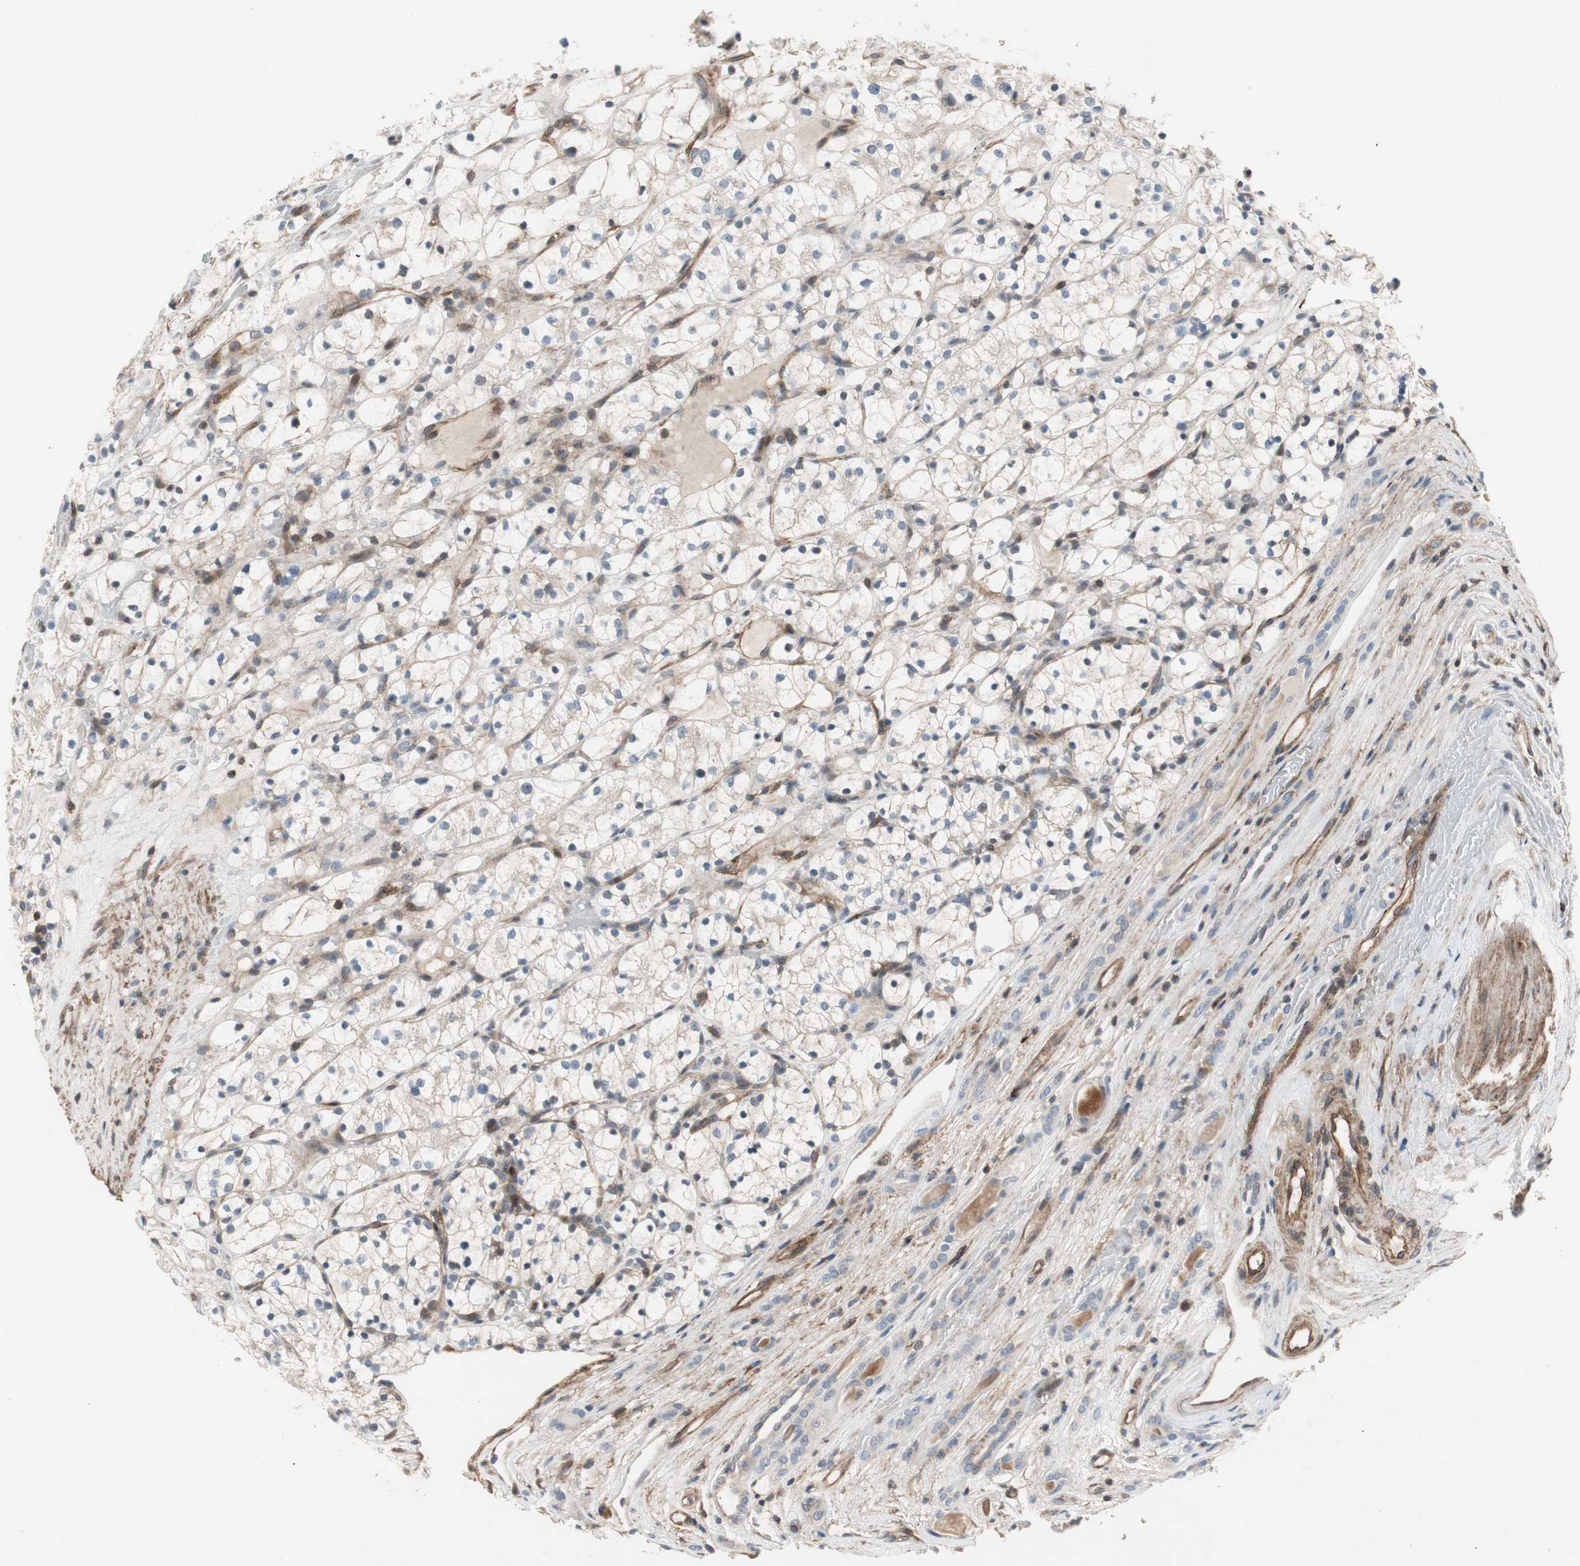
{"staining": {"intensity": "negative", "quantity": "none", "location": "none"}, "tissue": "renal cancer", "cell_type": "Tumor cells", "image_type": "cancer", "snomed": [{"axis": "morphology", "description": "Adenocarcinoma, NOS"}, {"axis": "topography", "description": "Kidney"}], "caption": "Tumor cells are negative for brown protein staining in renal cancer.", "gene": "GRHL1", "patient": {"sex": "female", "age": 60}}